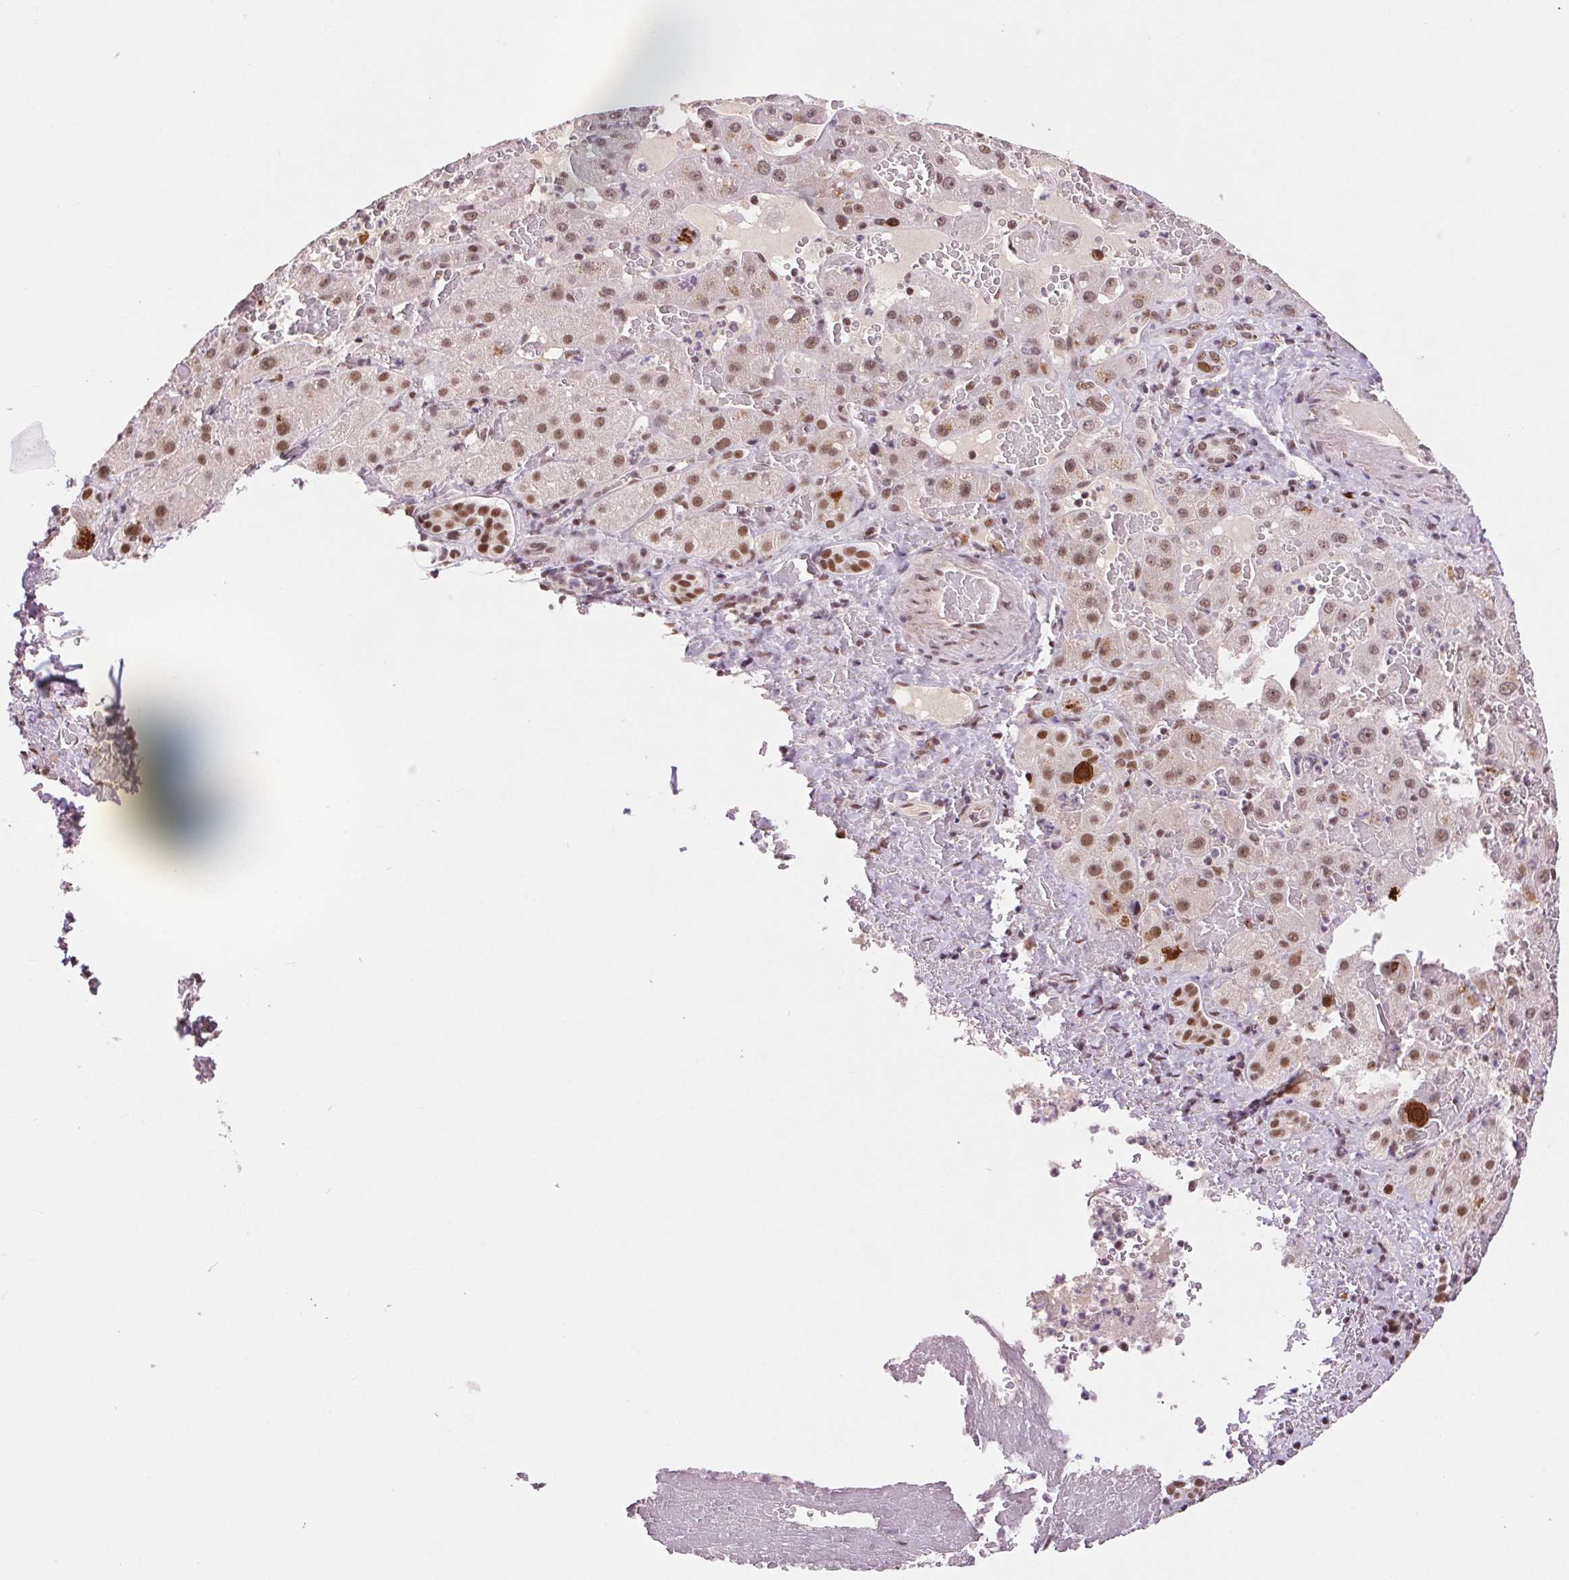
{"staining": {"intensity": "moderate", "quantity": ">75%", "location": "nuclear"}, "tissue": "liver cancer", "cell_type": "Tumor cells", "image_type": "cancer", "snomed": [{"axis": "morphology", "description": "Carcinoma, Hepatocellular, NOS"}, {"axis": "topography", "description": "Liver"}], "caption": "DAB immunohistochemical staining of liver cancer shows moderate nuclear protein staining in about >75% of tumor cells.", "gene": "CD2BP2", "patient": {"sex": "female", "age": 73}}